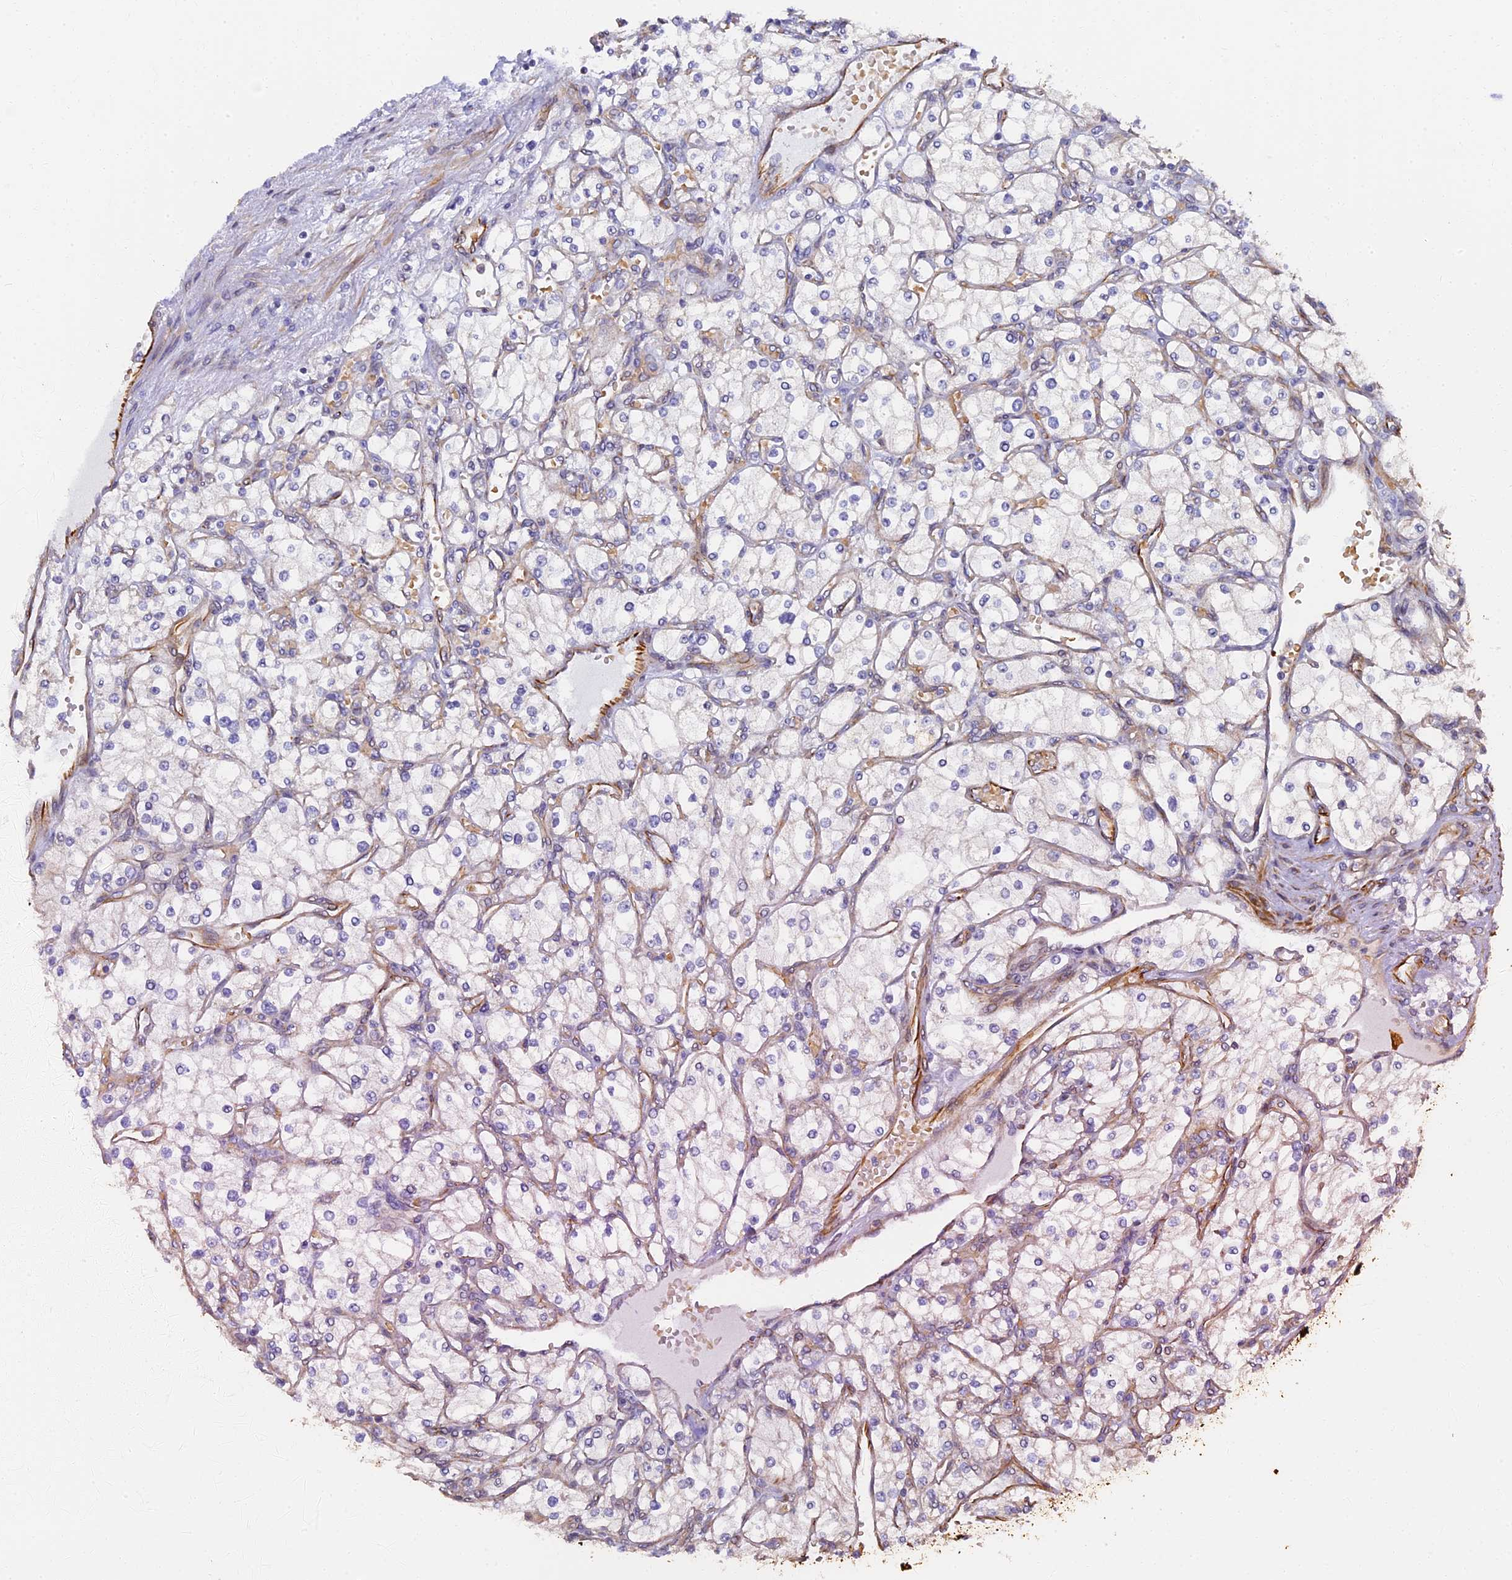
{"staining": {"intensity": "negative", "quantity": "none", "location": "none"}, "tissue": "renal cancer", "cell_type": "Tumor cells", "image_type": "cancer", "snomed": [{"axis": "morphology", "description": "Adenocarcinoma, NOS"}, {"axis": "topography", "description": "Kidney"}], "caption": "There is no significant expression in tumor cells of adenocarcinoma (renal). The staining is performed using DAB brown chromogen with nuclei counter-stained in using hematoxylin.", "gene": "LRRC57", "patient": {"sex": "male", "age": 80}}